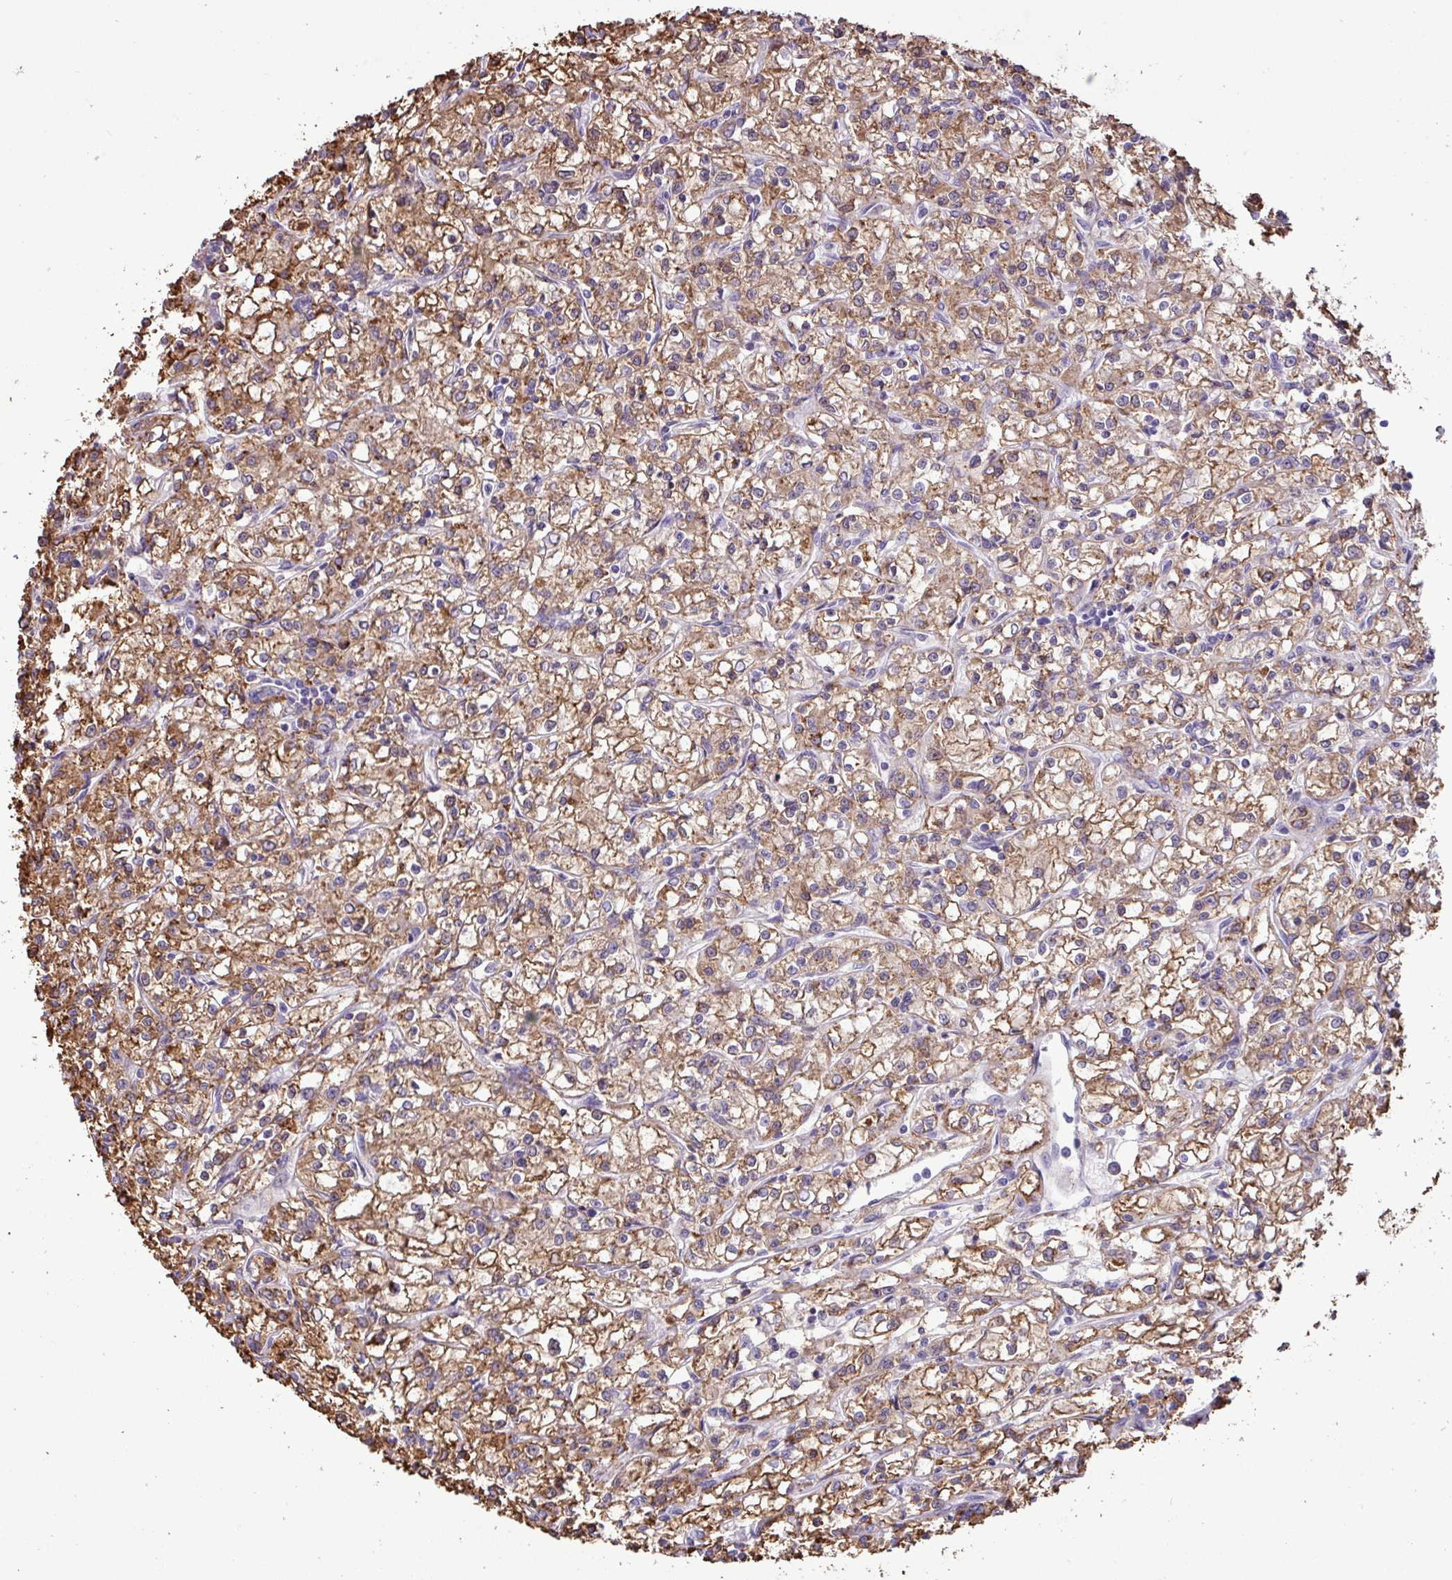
{"staining": {"intensity": "moderate", "quantity": ">75%", "location": "cytoplasmic/membranous"}, "tissue": "renal cancer", "cell_type": "Tumor cells", "image_type": "cancer", "snomed": [{"axis": "morphology", "description": "Adenocarcinoma, NOS"}, {"axis": "topography", "description": "Kidney"}], "caption": "Immunohistochemistry (IHC) (DAB (3,3'-diaminobenzidine)) staining of human renal cancer demonstrates moderate cytoplasmic/membranous protein staining in about >75% of tumor cells.", "gene": "PNLDC1", "patient": {"sex": "female", "age": 59}}